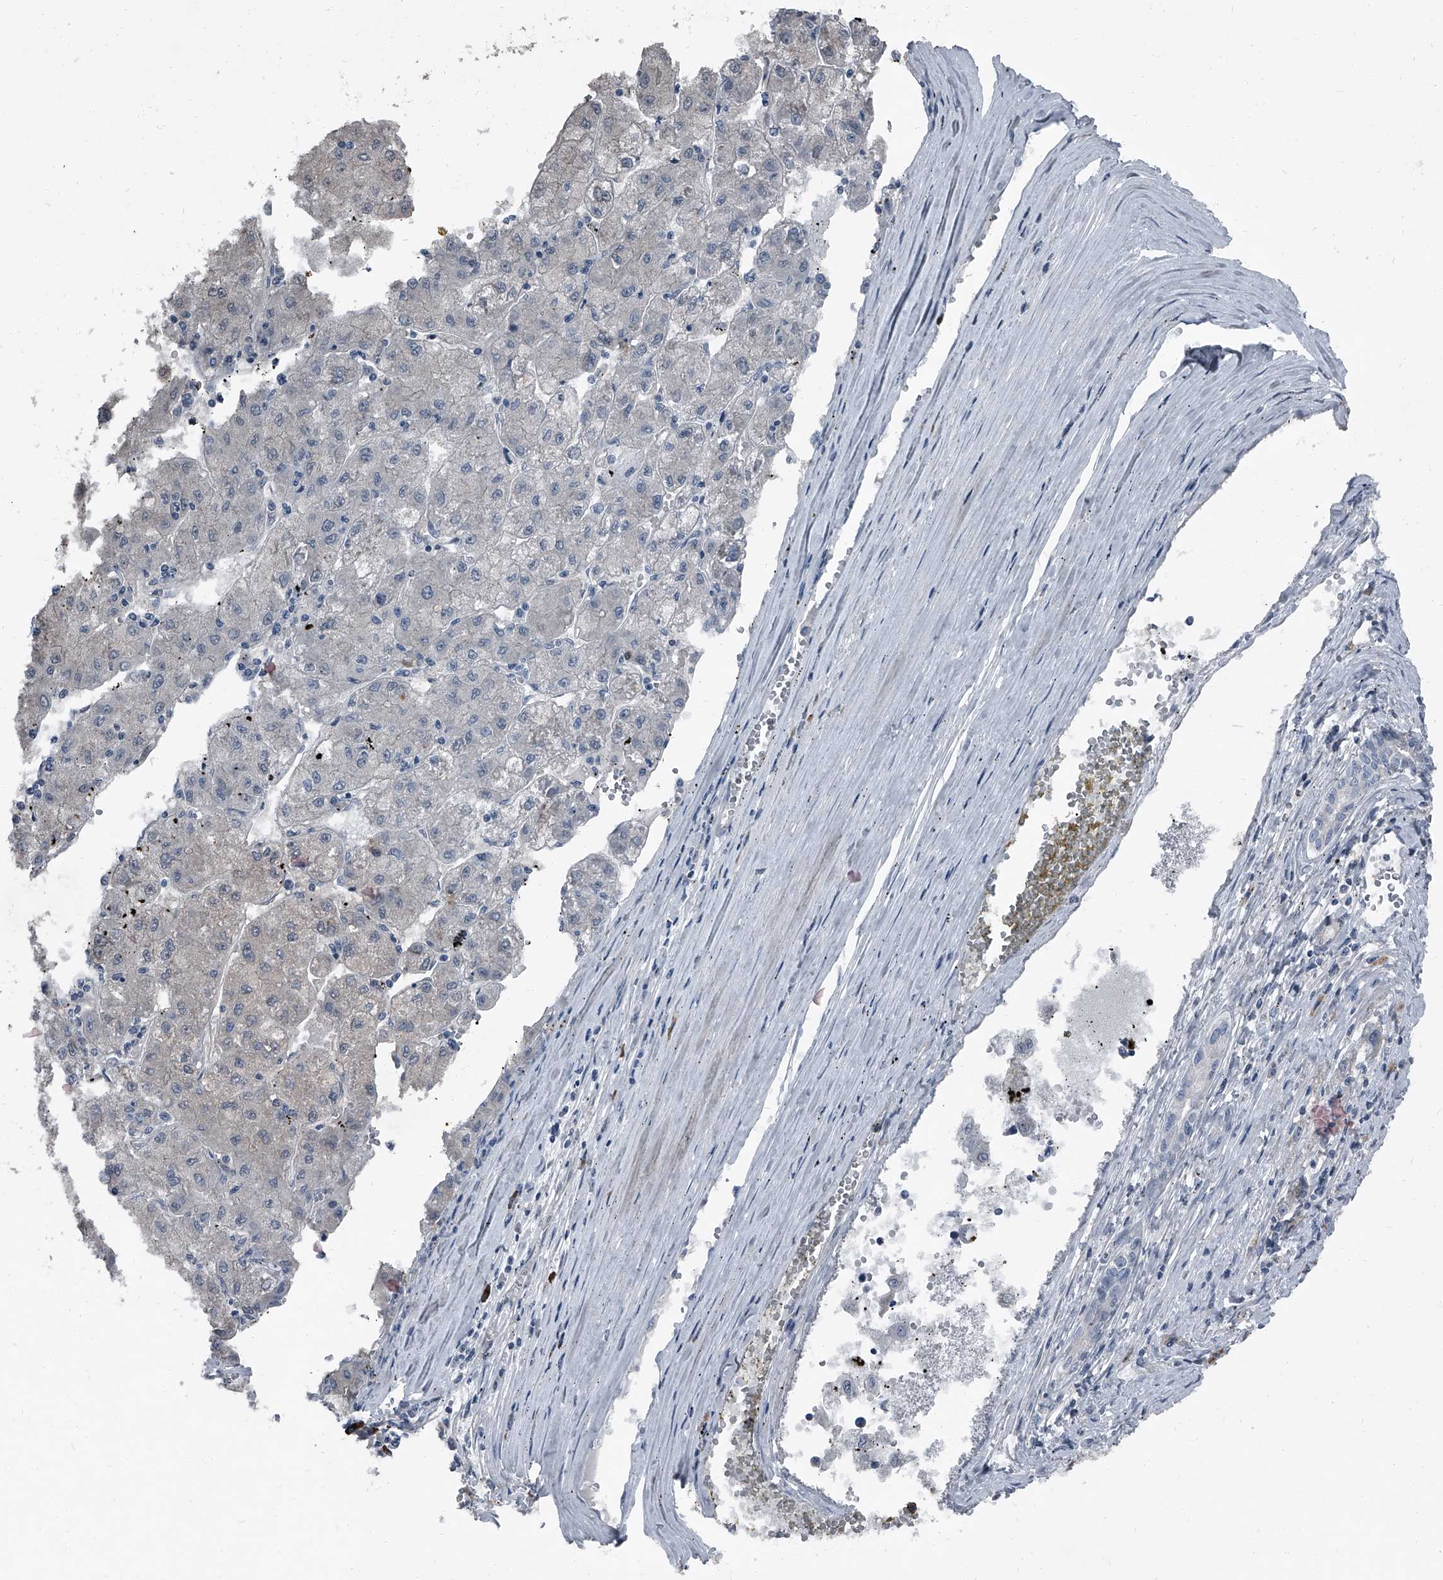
{"staining": {"intensity": "negative", "quantity": "none", "location": "none"}, "tissue": "liver cancer", "cell_type": "Tumor cells", "image_type": "cancer", "snomed": [{"axis": "morphology", "description": "Carcinoma, Hepatocellular, NOS"}, {"axis": "topography", "description": "Liver"}], "caption": "An immunohistochemistry (IHC) image of hepatocellular carcinoma (liver) is shown. There is no staining in tumor cells of hepatocellular carcinoma (liver).", "gene": "HEPHL1", "patient": {"sex": "male", "age": 72}}